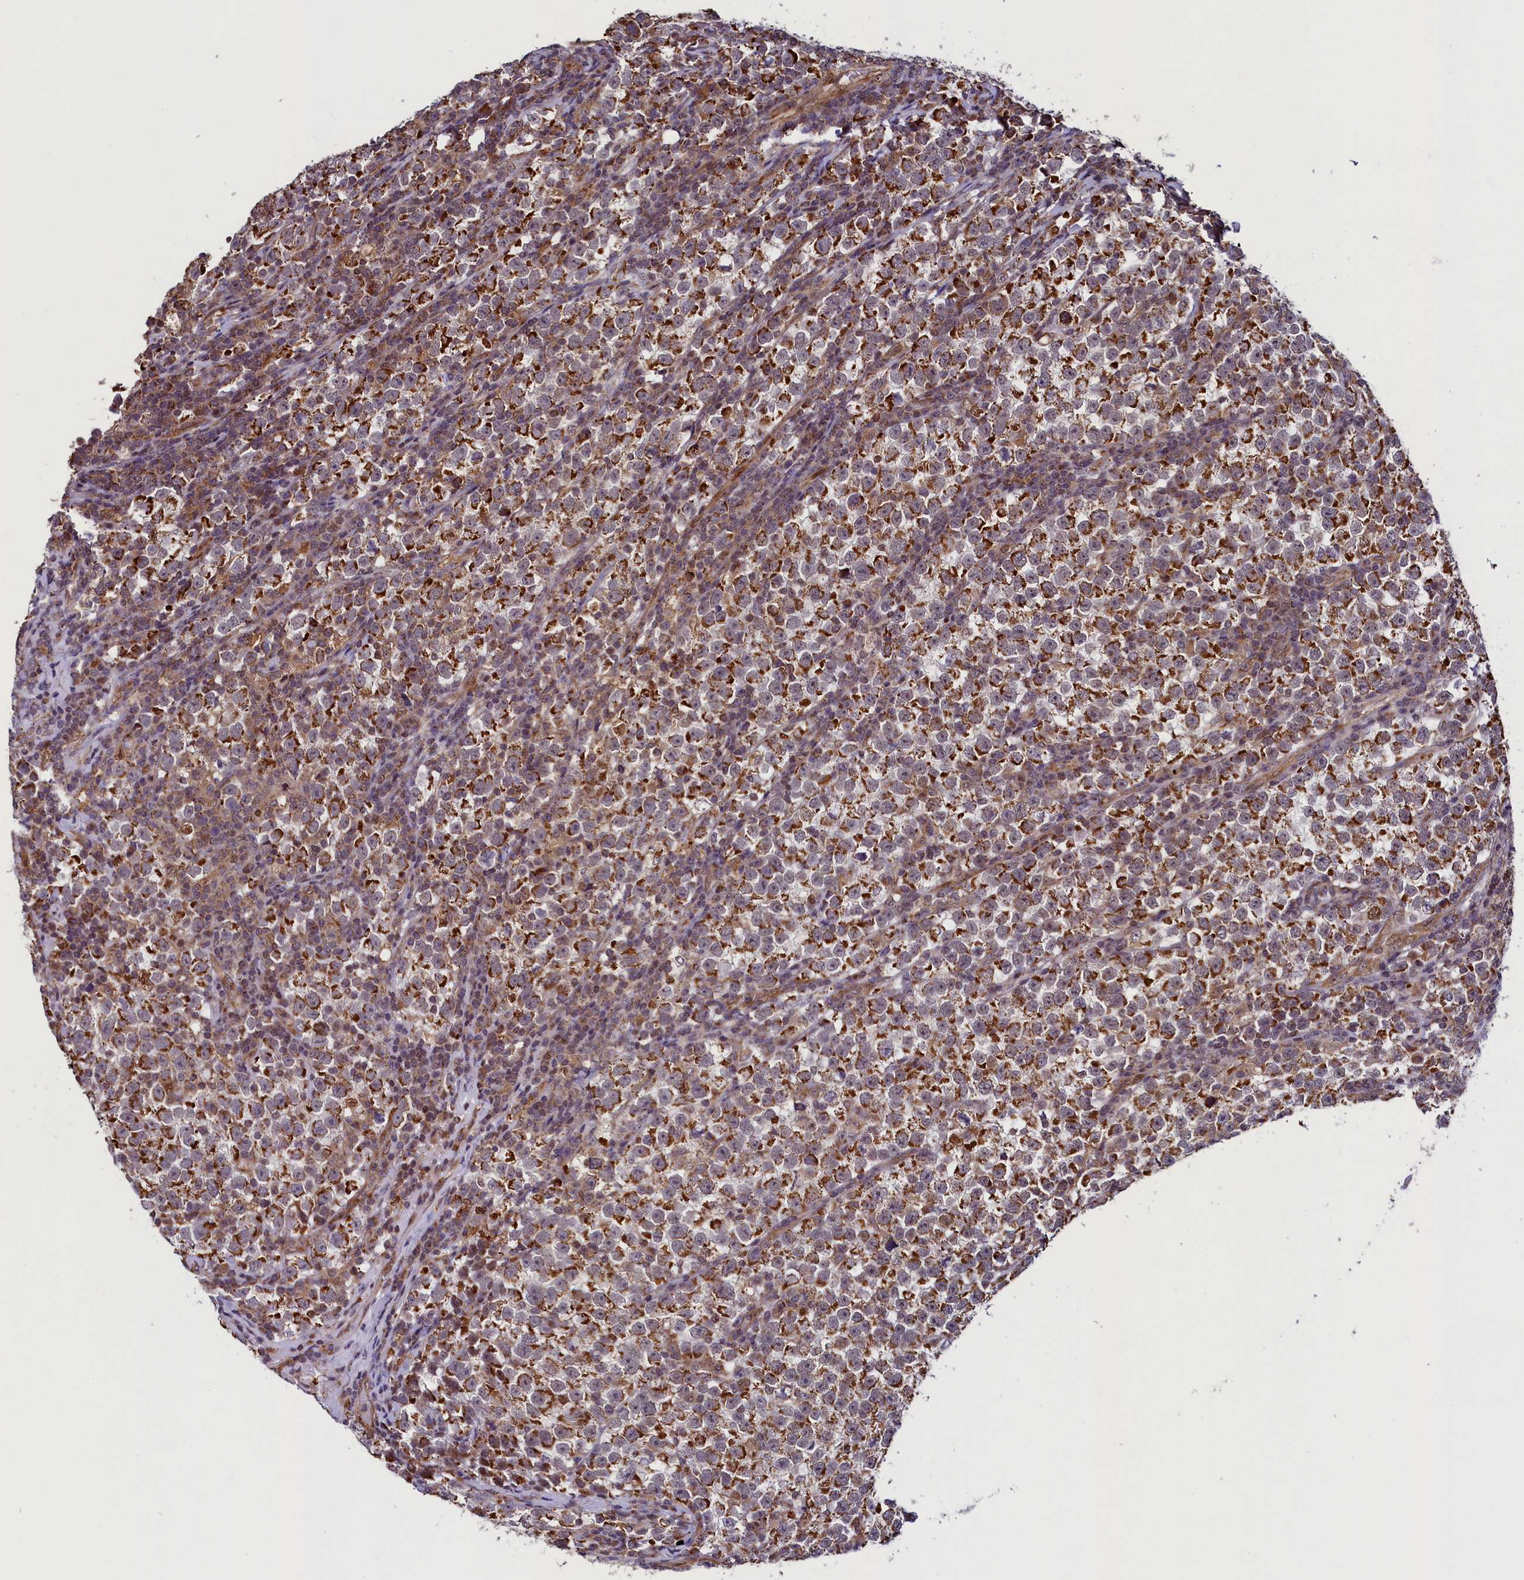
{"staining": {"intensity": "strong", "quantity": ">75%", "location": "cytoplasmic/membranous"}, "tissue": "testis cancer", "cell_type": "Tumor cells", "image_type": "cancer", "snomed": [{"axis": "morphology", "description": "Normal tissue, NOS"}, {"axis": "morphology", "description": "Seminoma, NOS"}, {"axis": "topography", "description": "Testis"}], "caption": "IHC micrograph of neoplastic tissue: human testis cancer stained using IHC reveals high levels of strong protein expression localized specifically in the cytoplasmic/membranous of tumor cells, appearing as a cytoplasmic/membranous brown color.", "gene": "ZNF577", "patient": {"sex": "male", "age": 43}}